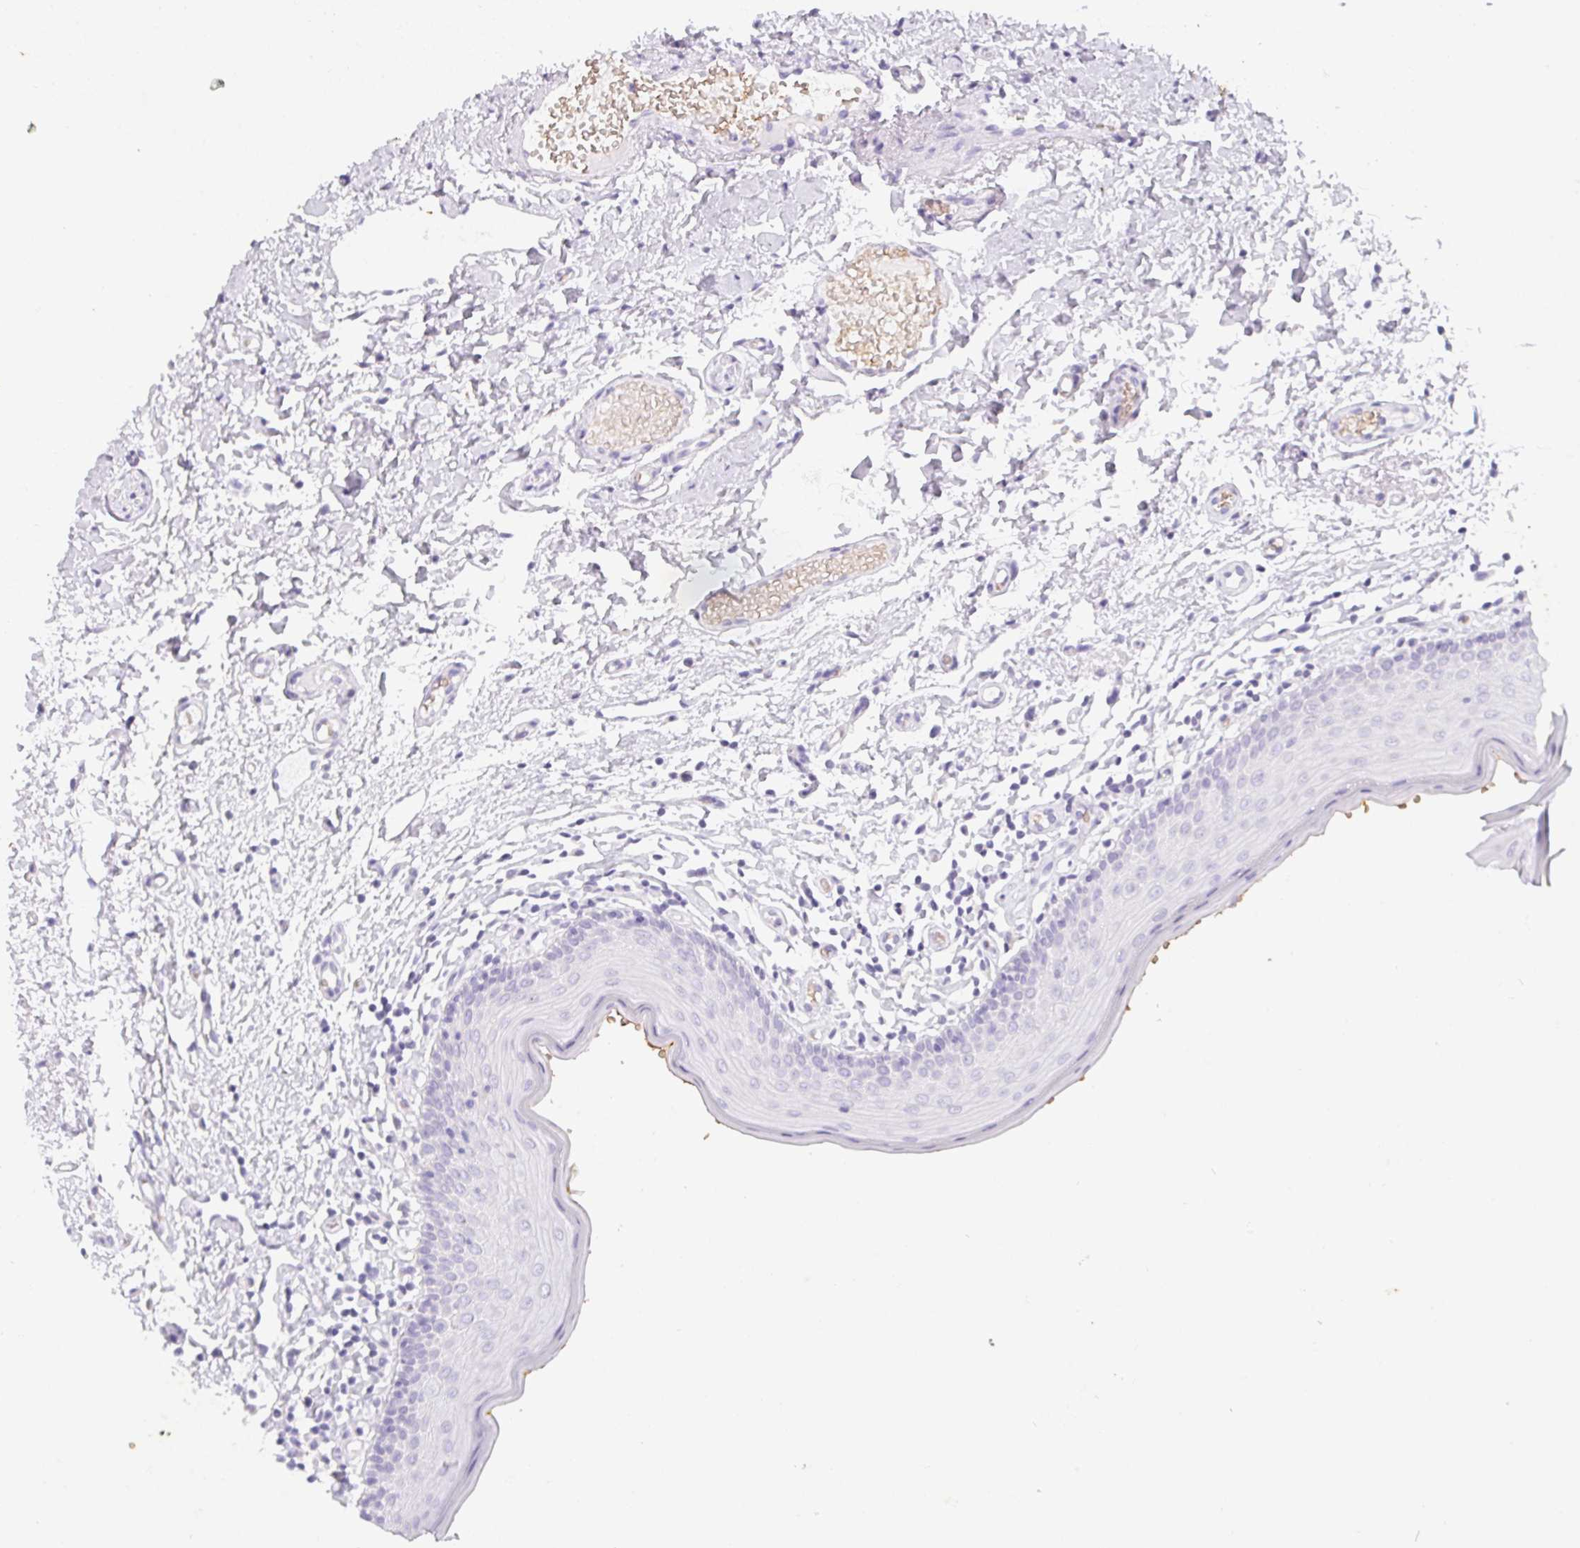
{"staining": {"intensity": "negative", "quantity": "none", "location": "none"}, "tissue": "oral mucosa", "cell_type": "Squamous epithelial cells", "image_type": "normal", "snomed": [{"axis": "morphology", "description": "Normal tissue, NOS"}, {"axis": "topography", "description": "Oral tissue"}, {"axis": "topography", "description": "Tounge, NOS"}], "caption": "Immunohistochemical staining of normal human oral mucosa shows no significant positivity in squamous epithelial cells.", "gene": "DCD", "patient": {"sex": "female", "age": 58}}